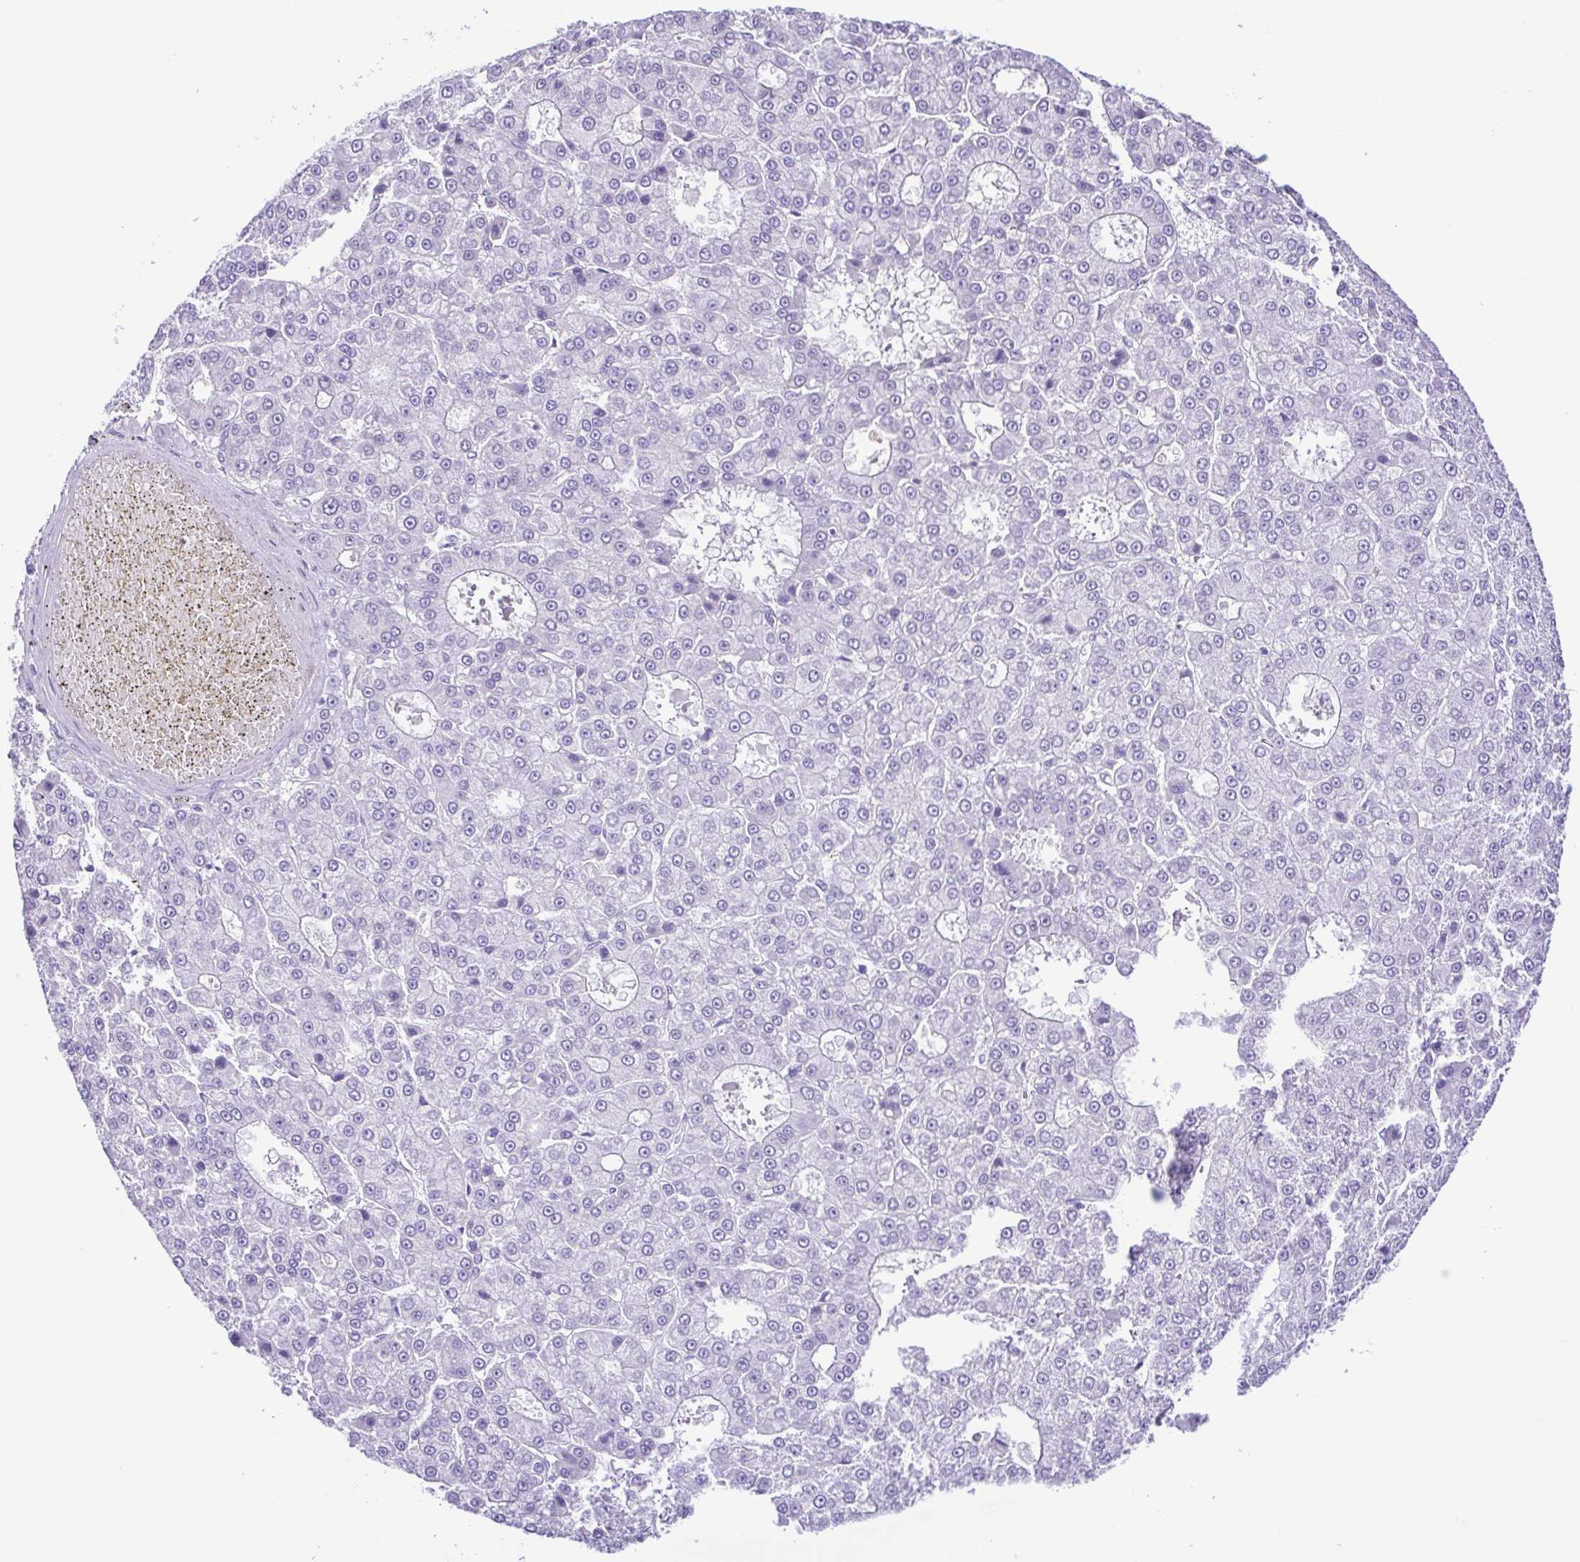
{"staining": {"intensity": "negative", "quantity": "none", "location": "none"}, "tissue": "liver cancer", "cell_type": "Tumor cells", "image_type": "cancer", "snomed": [{"axis": "morphology", "description": "Carcinoma, Hepatocellular, NOS"}, {"axis": "topography", "description": "Liver"}], "caption": "This is an immunohistochemistry image of liver cancer. There is no staining in tumor cells.", "gene": "DCLK2", "patient": {"sex": "male", "age": 70}}